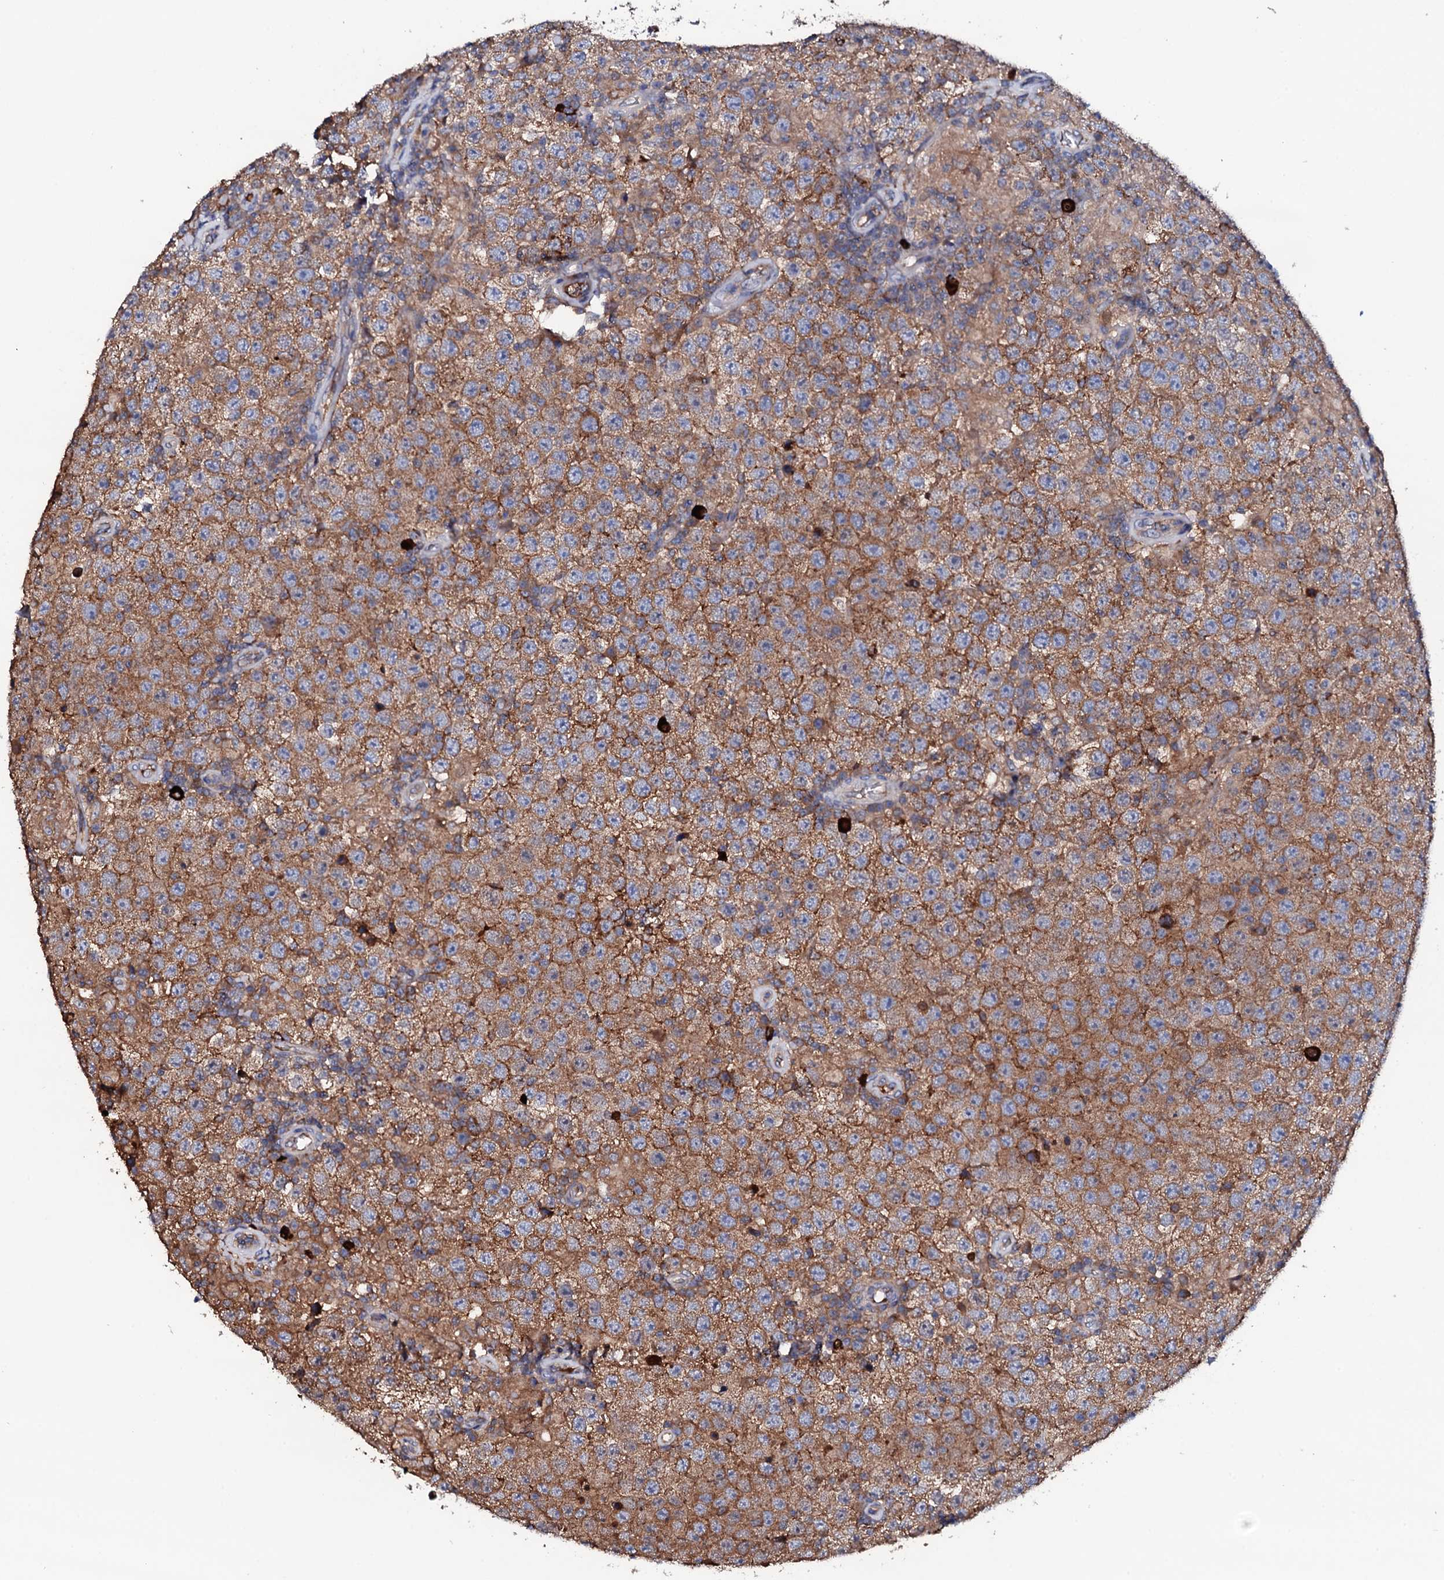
{"staining": {"intensity": "moderate", "quantity": ">75%", "location": "cytoplasmic/membranous"}, "tissue": "testis cancer", "cell_type": "Tumor cells", "image_type": "cancer", "snomed": [{"axis": "morphology", "description": "Normal tissue, NOS"}, {"axis": "morphology", "description": "Urothelial carcinoma, High grade"}, {"axis": "morphology", "description": "Seminoma, NOS"}, {"axis": "morphology", "description": "Carcinoma, Embryonal, NOS"}, {"axis": "topography", "description": "Urinary bladder"}, {"axis": "topography", "description": "Testis"}], "caption": "Immunohistochemistry staining of high-grade urothelial carcinoma (testis), which demonstrates medium levels of moderate cytoplasmic/membranous expression in about >75% of tumor cells indicating moderate cytoplasmic/membranous protein expression. The staining was performed using DAB (3,3'-diaminobenzidine) (brown) for protein detection and nuclei were counterstained in hematoxylin (blue).", "gene": "TCAF2", "patient": {"sex": "male", "age": 41}}